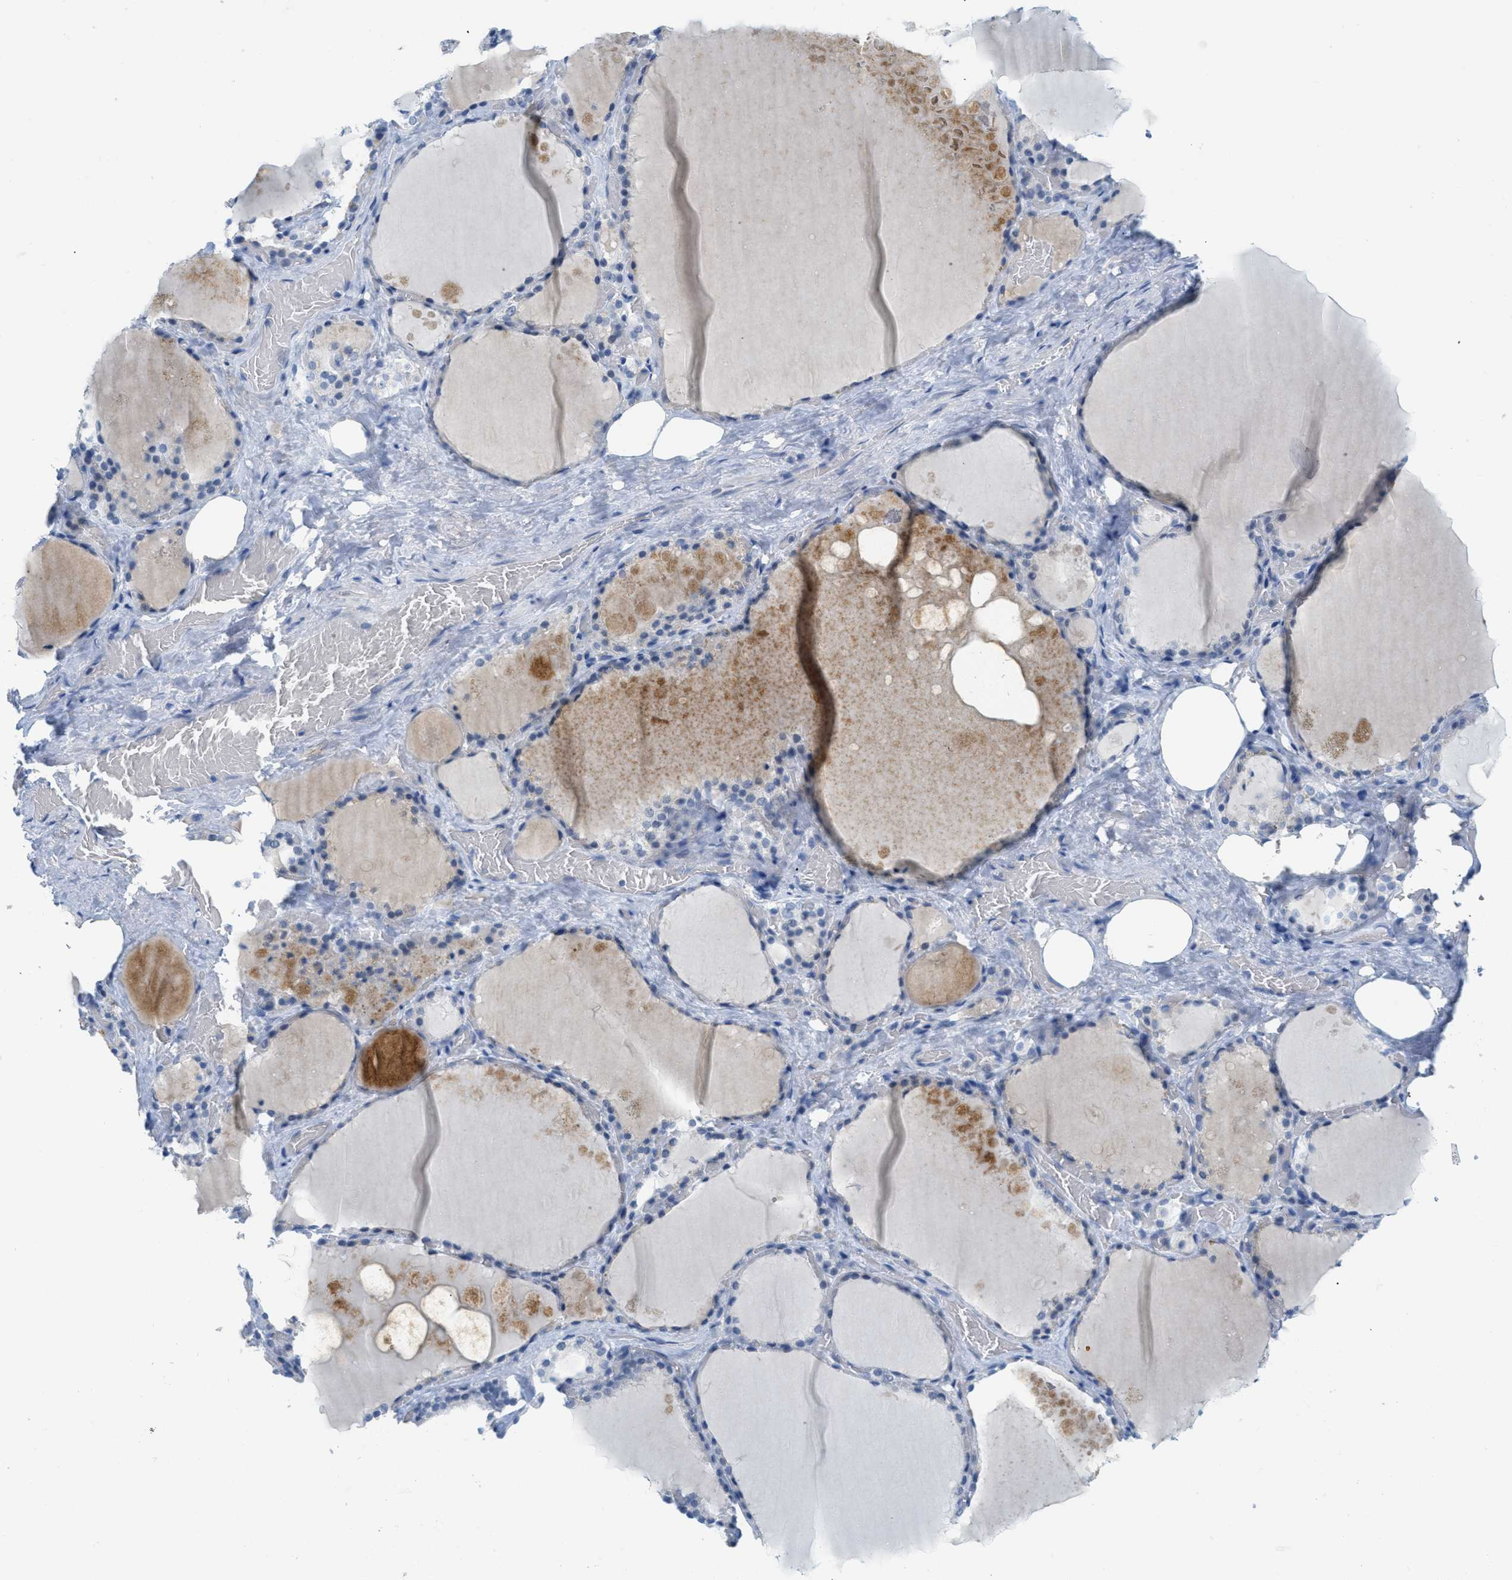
{"staining": {"intensity": "negative", "quantity": "none", "location": "none"}, "tissue": "thyroid gland", "cell_type": "Glandular cells", "image_type": "normal", "snomed": [{"axis": "morphology", "description": "Normal tissue, NOS"}, {"axis": "topography", "description": "Thyroid gland"}], "caption": "IHC of normal human thyroid gland demonstrates no positivity in glandular cells. (Brightfield microscopy of DAB (3,3'-diaminobenzidine) IHC at high magnification).", "gene": "HSF2", "patient": {"sex": "male", "age": 61}}